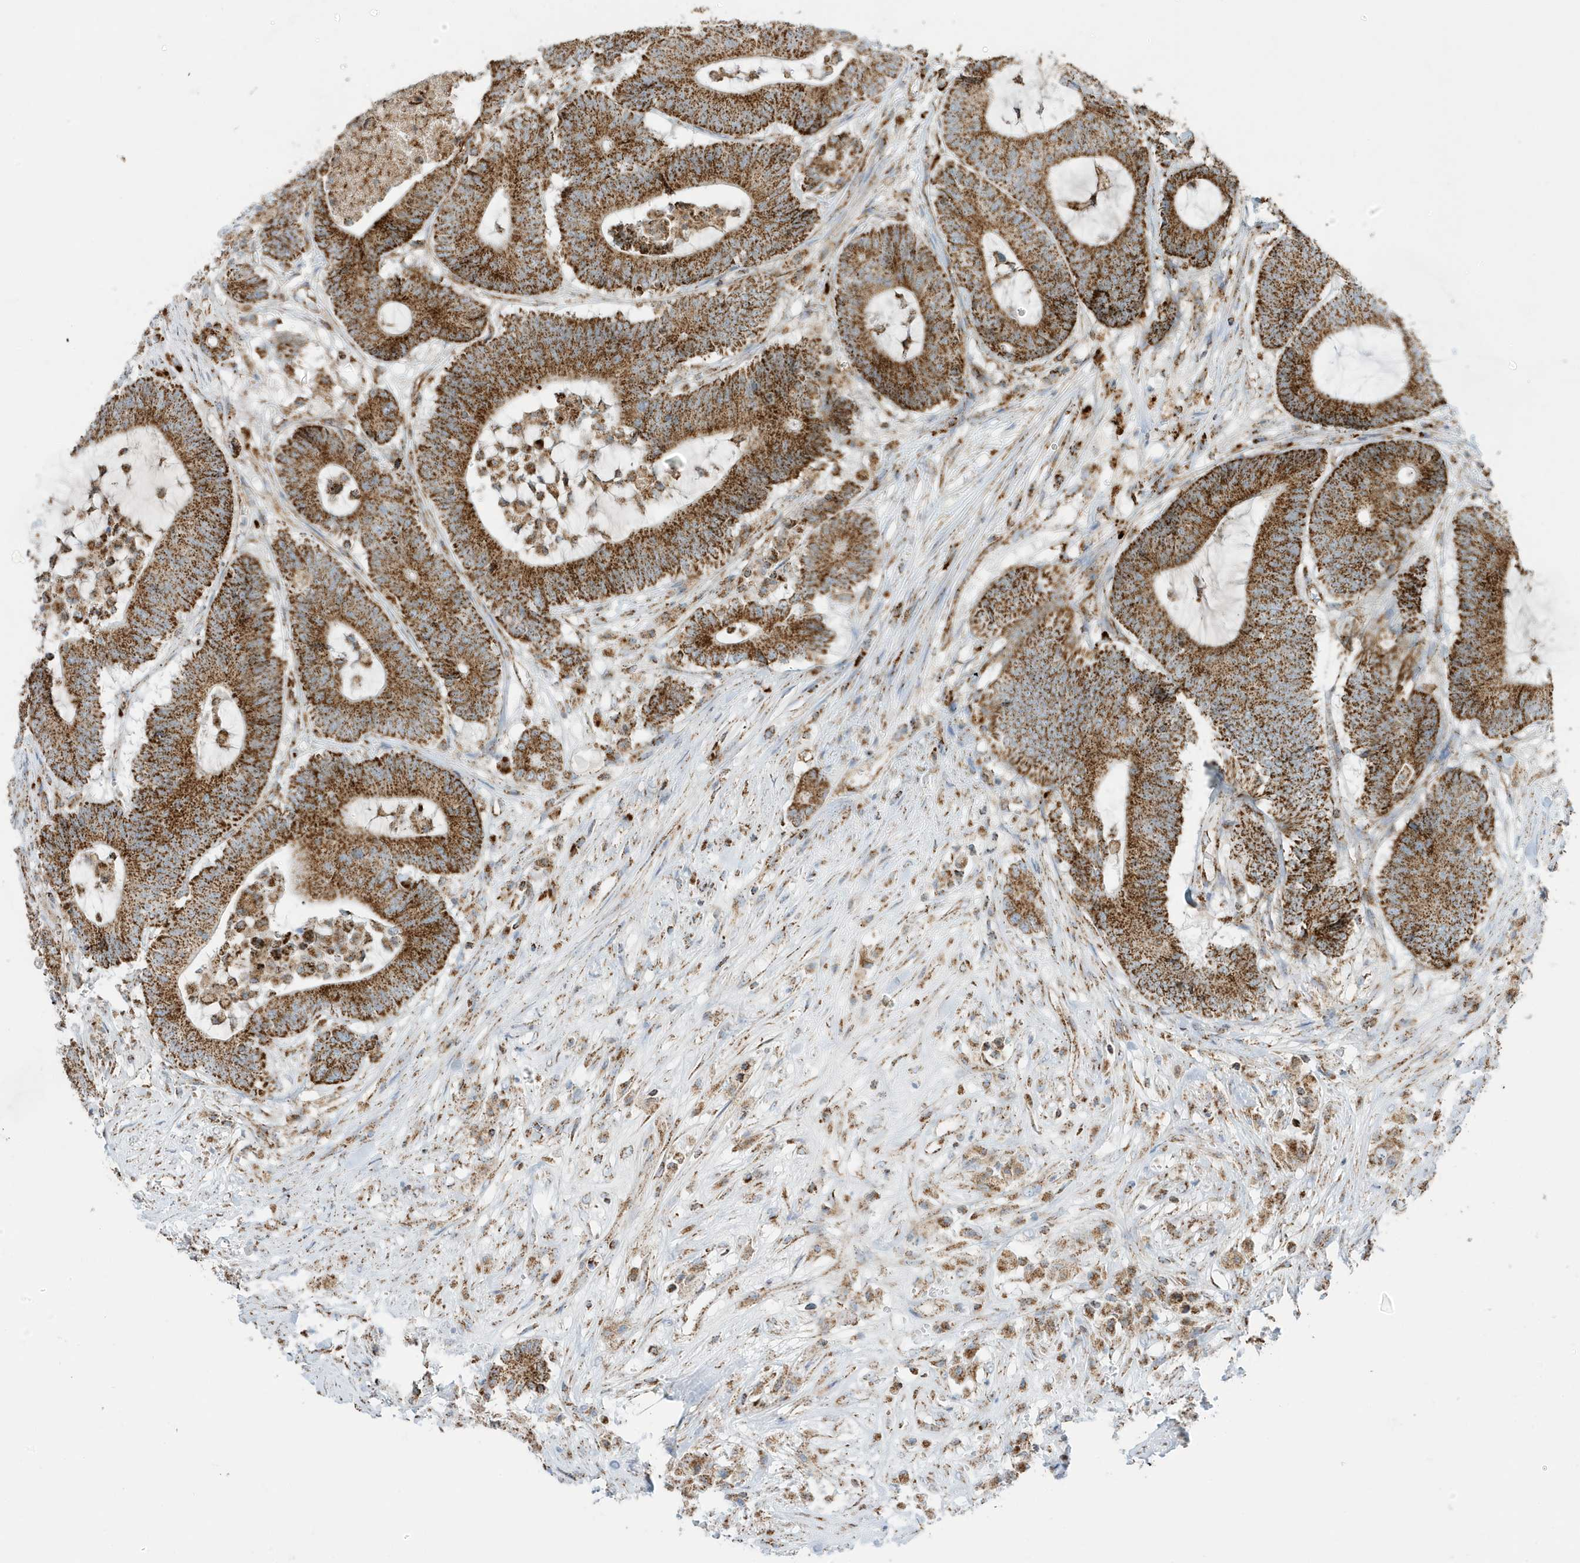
{"staining": {"intensity": "strong", "quantity": ">75%", "location": "cytoplasmic/membranous"}, "tissue": "colorectal cancer", "cell_type": "Tumor cells", "image_type": "cancer", "snomed": [{"axis": "morphology", "description": "Adenocarcinoma, NOS"}, {"axis": "topography", "description": "Colon"}], "caption": "The immunohistochemical stain labels strong cytoplasmic/membranous expression in tumor cells of colorectal cancer (adenocarcinoma) tissue. Nuclei are stained in blue.", "gene": "ATP5ME", "patient": {"sex": "female", "age": 84}}